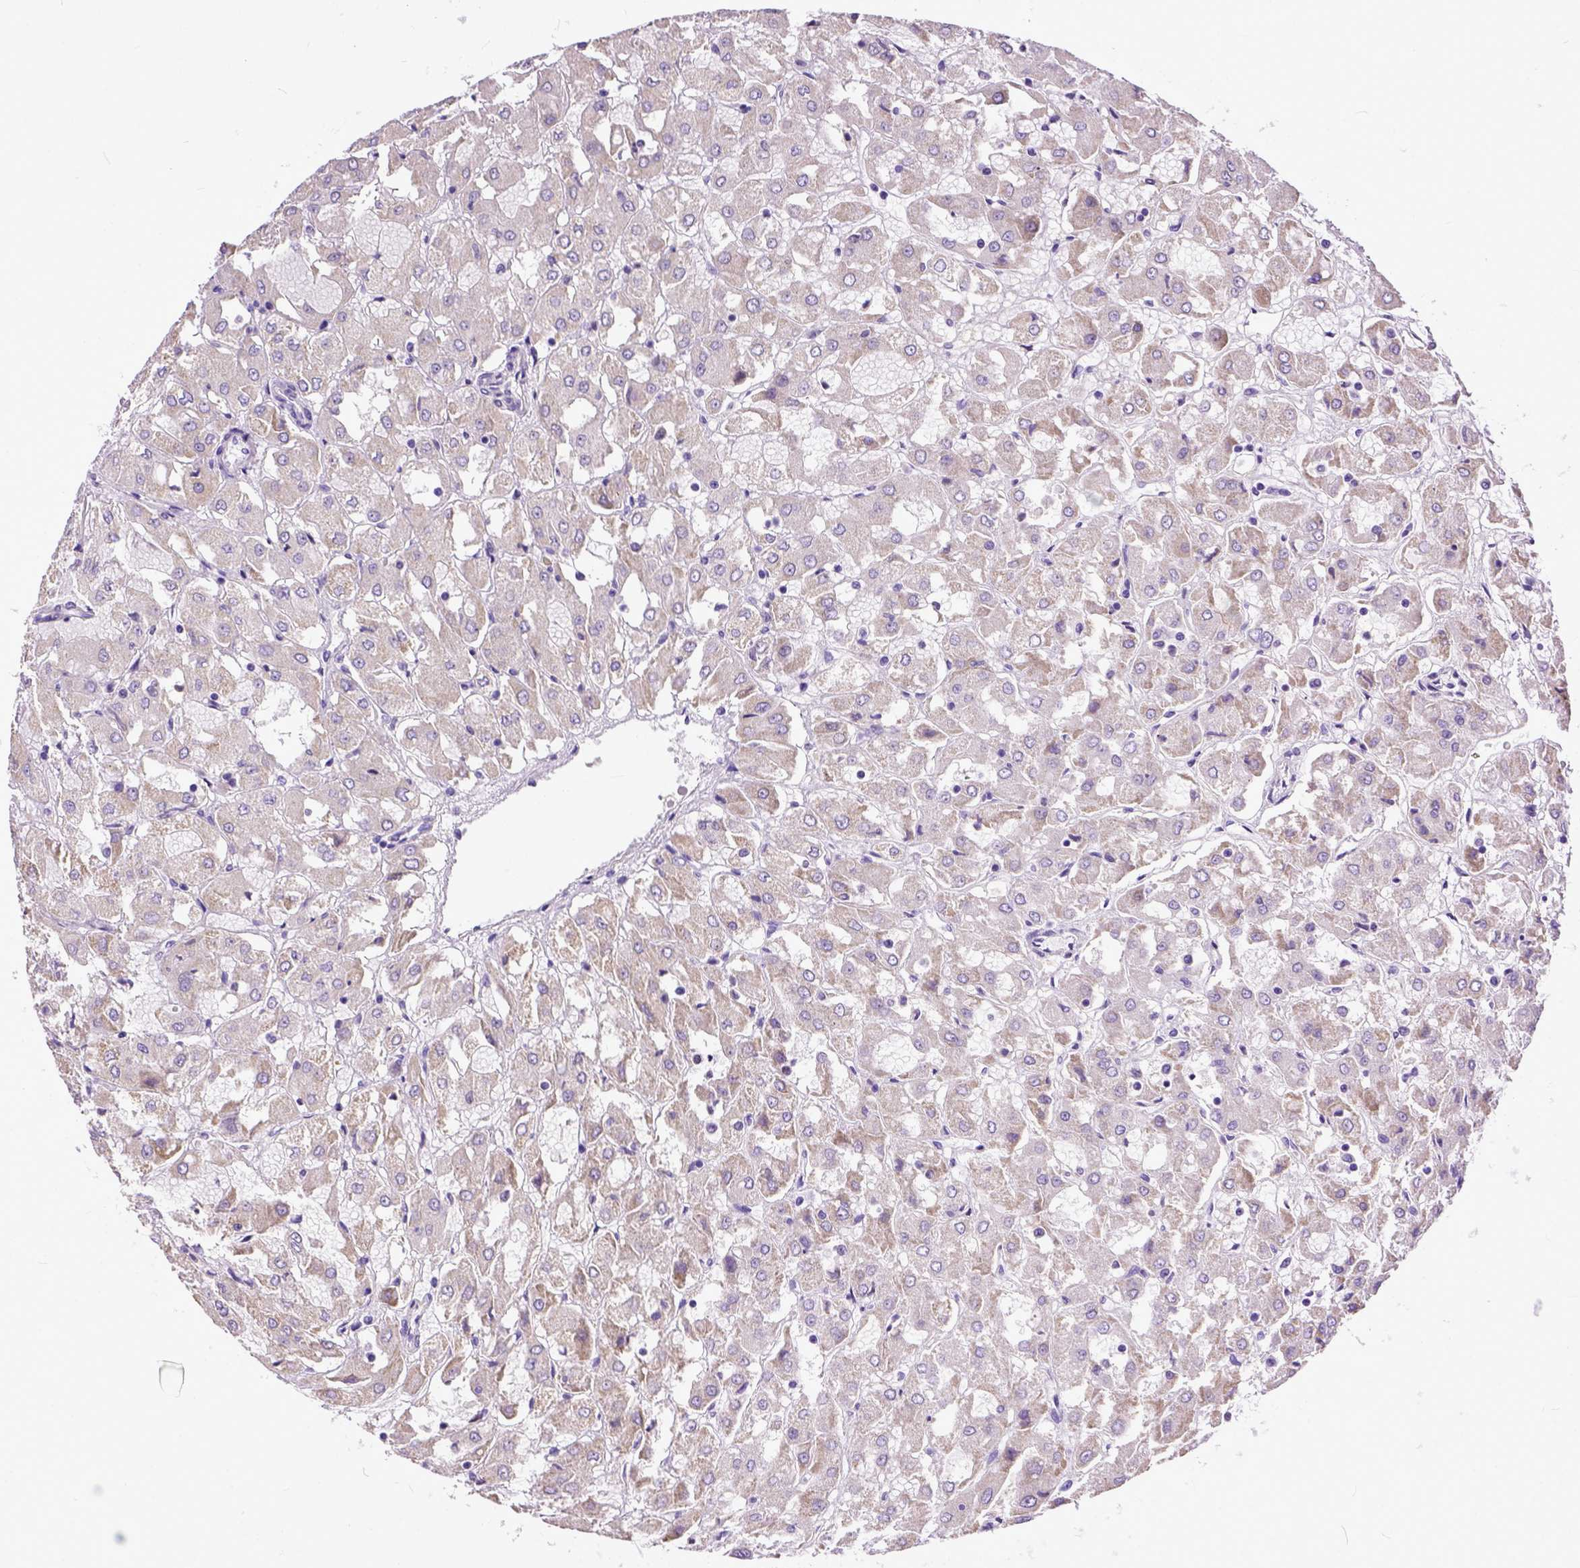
{"staining": {"intensity": "moderate", "quantity": "<25%", "location": "cytoplasmic/membranous"}, "tissue": "renal cancer", "cell_type": "Tumor cells", "image_type": "cancer", "snomed": [{"axis": "morphology", "description": "Adenocarcinoma, NOS"}, {"axis": "topography", "description": "Kidney"}], "caption": "Tumor cells demonstrate low levels of moderate cytoplasmic/membranous expression in approximately <25% of cells in human adenocarcinoma (renal). The staining was performed using DAB to visualize the protein expression in brown, while the nuclei were stained in blue with hematoxylin (Magnification: 20x).", "gene": "CRB1", "patient": {"sex": "male", "age": 72}}